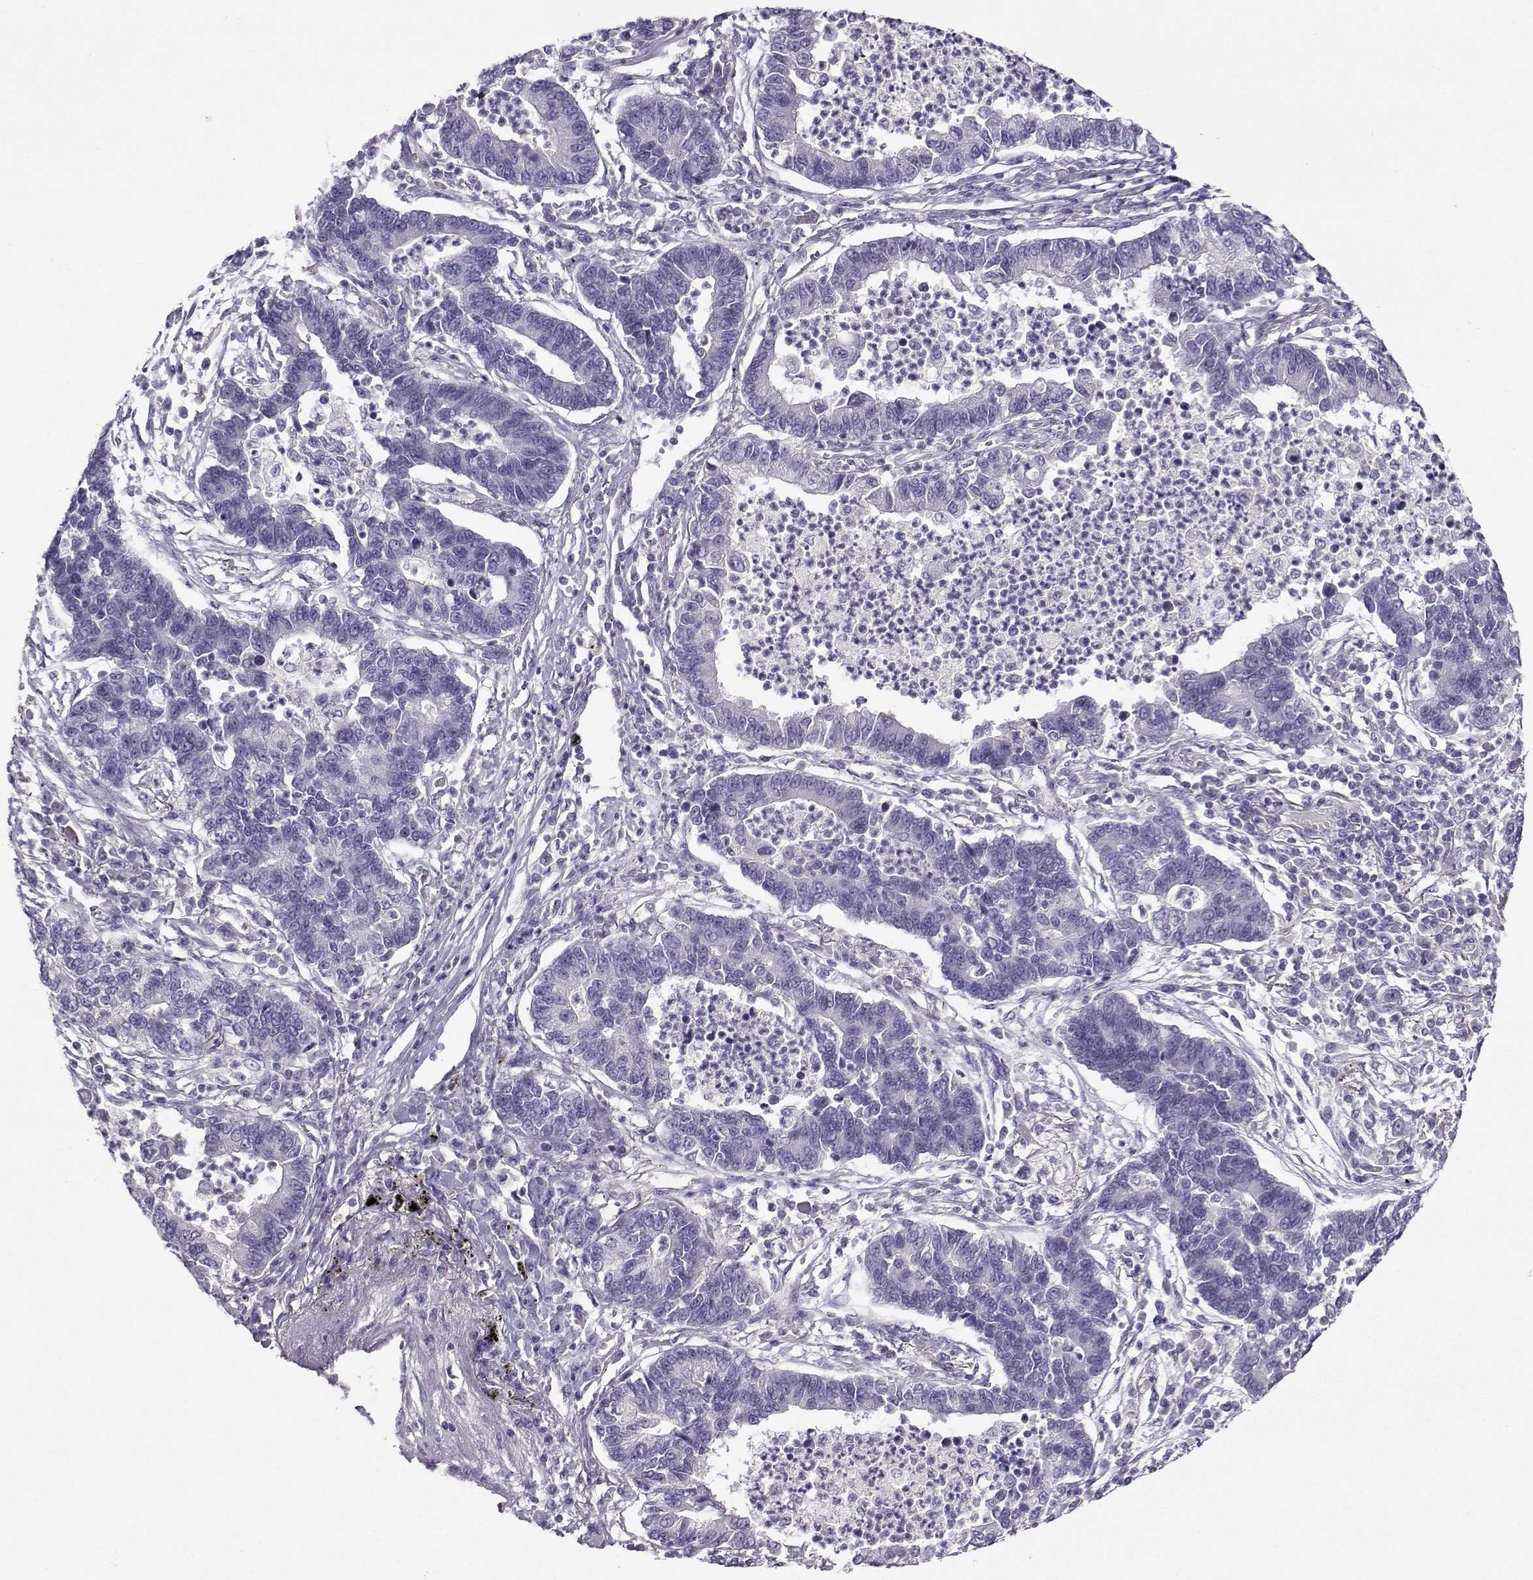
{"staining": {"intensity": "negative", "quantity": "none", "location": "none"}, "tissue": "lung cancer", "cell_type": "Tumor cells", "image_type": "cancer", "snomed": [{"axis": "morphology", "description": "Adenocarcinoma, NOS"}, {"axis": "topography", "description": "Lung"}], "caption": "Lung cancer was stained to show a protein in brown. There is no significant staining in tumor cells.", "gene": "ARMC2", "patient": {"sex": "female", "age": 57}}